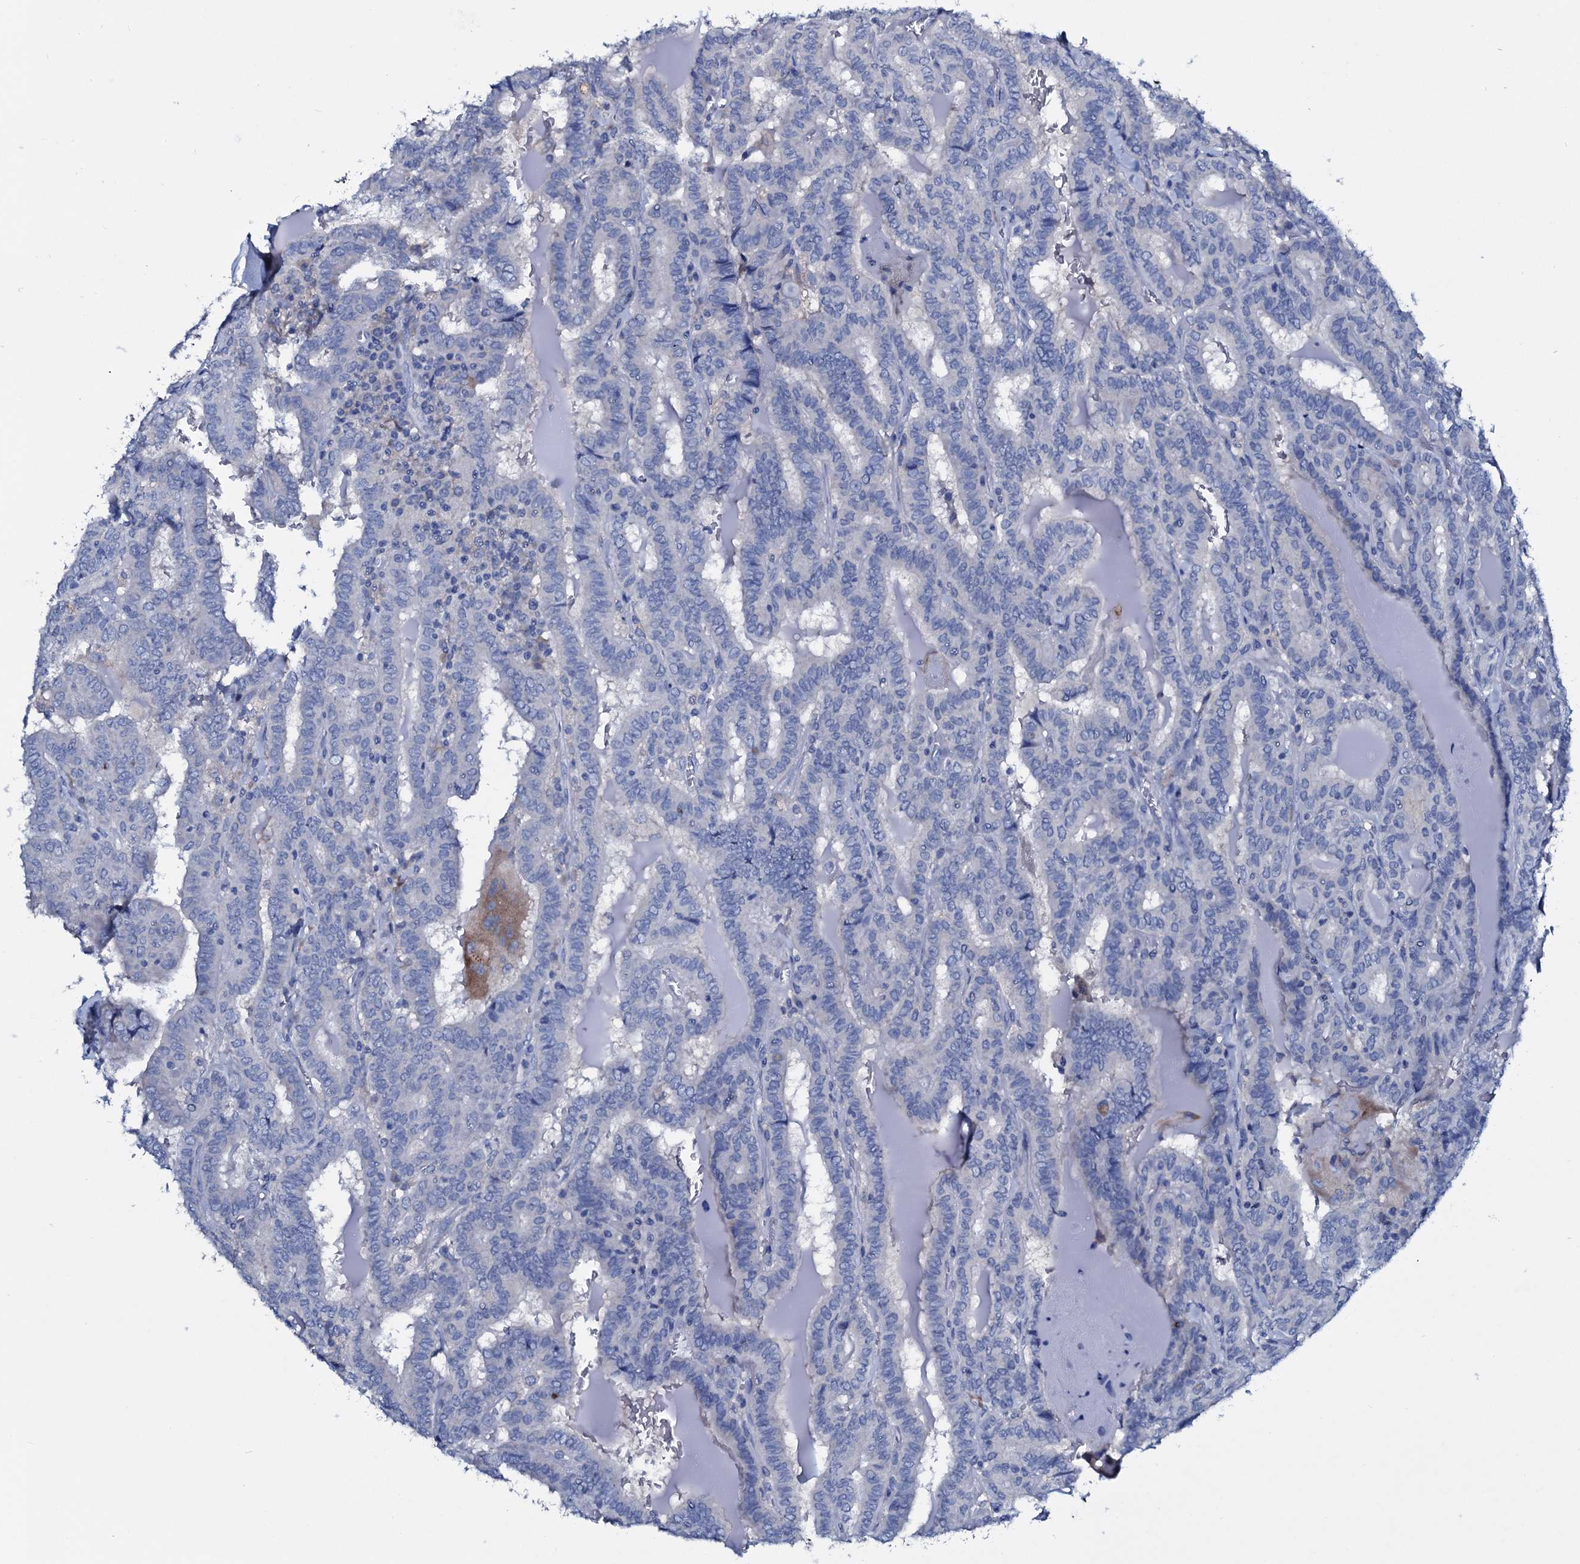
{"staining": {"intensity": "negative", "quantity": "none", "location": "none"}, "tissue": "thyroid cancer", "cell_type": "Tumor cells", "image_type": "cancer", "snomed": [{"axis": "morphology", "description": "Papillary adenocarcinoma, NOS"}, {"axis": "topography", "description": "Thyroid gland"}], "caption": "The histopathology image shows no staining of tumor cells in thyroid cancer (papillary adenocarcinoma).", "gene": "TPGS2", "patient": {"sex": "female", "age": 72}}